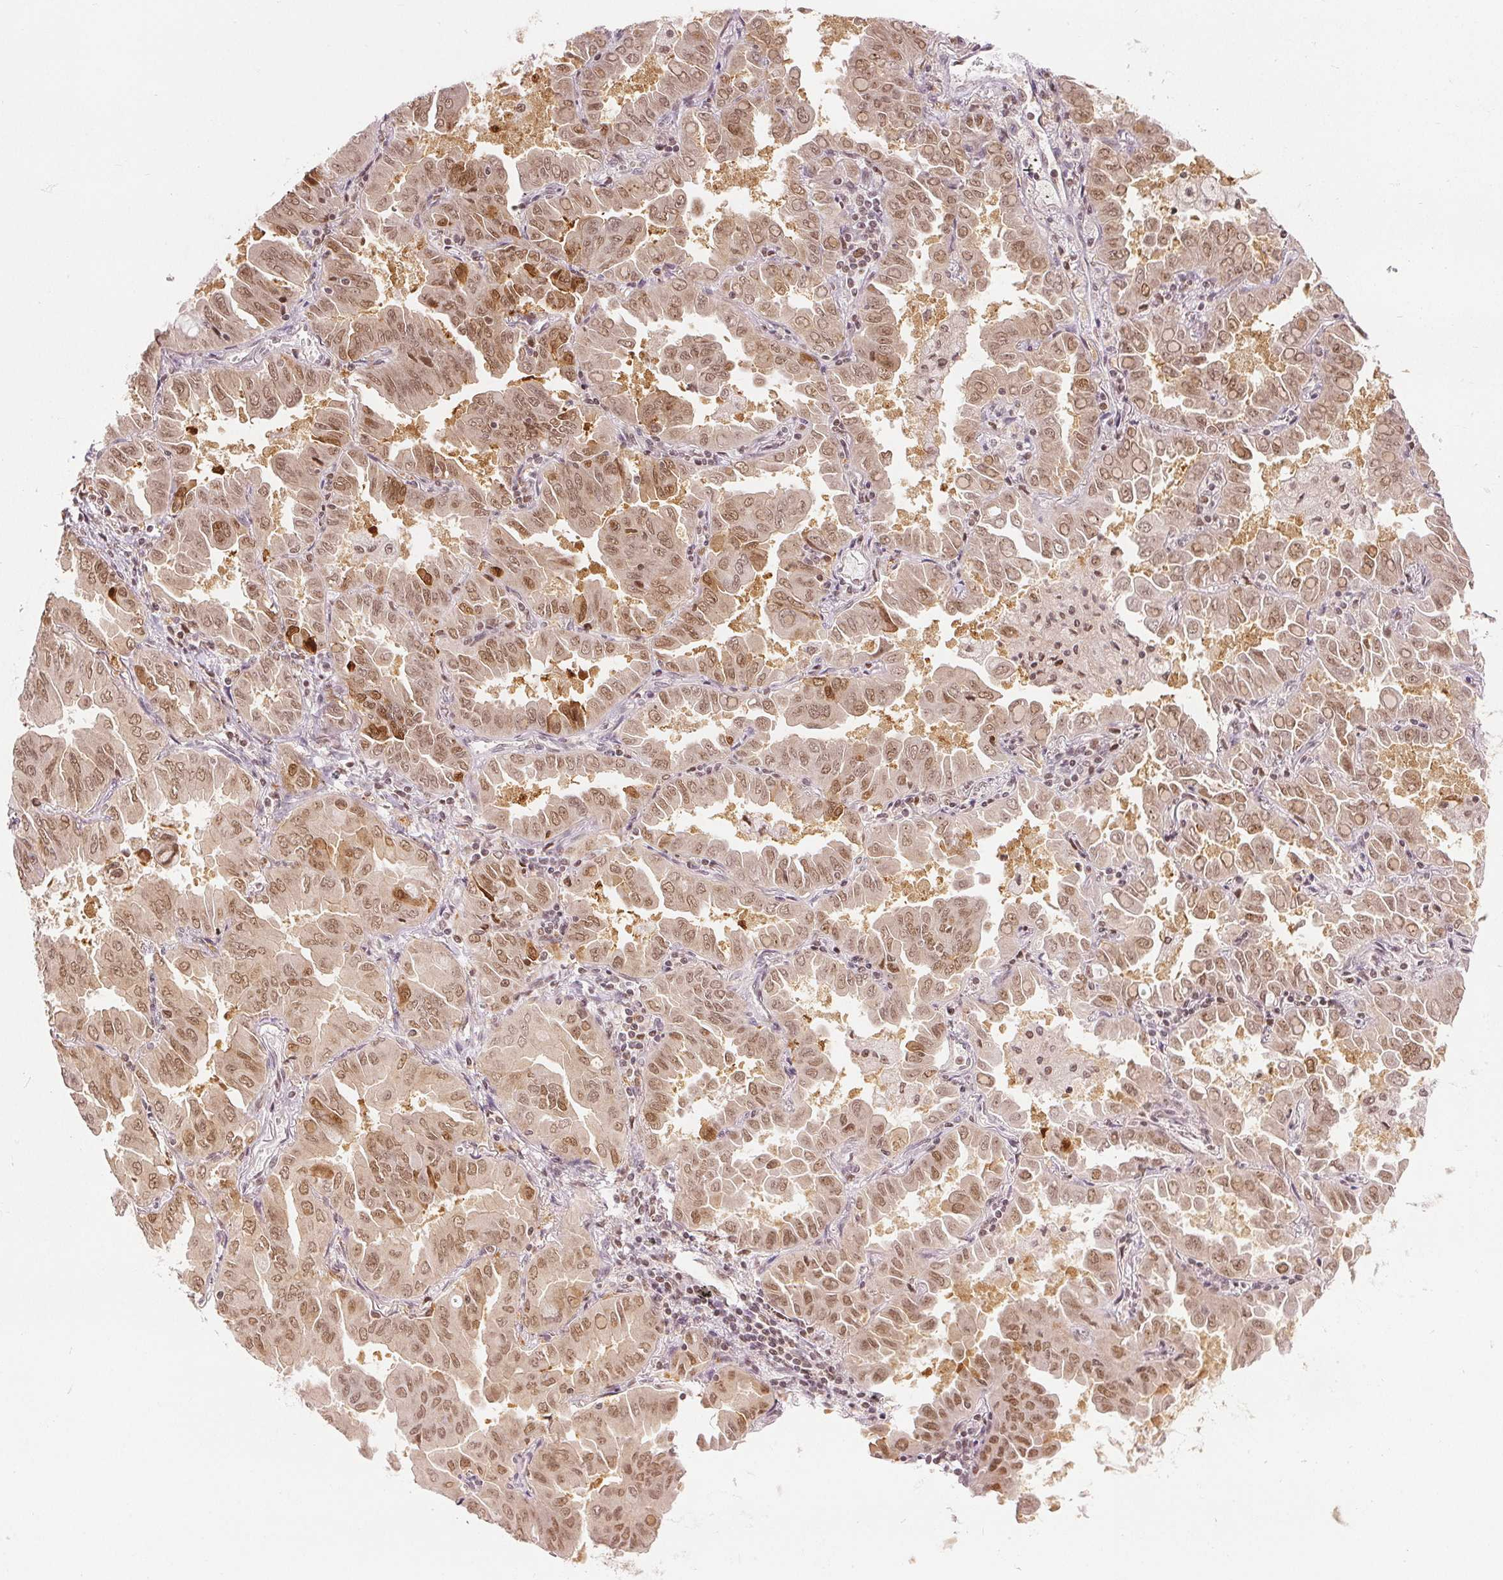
{"staining": {"intensity": "moderate", "quantity": ">75%", "location": "nuclear"}, "tissue": "lung cancer", "cell_type": "Tumor cells", "image_type": "cancer", "snomed": [{"axis": "morphology", "description": "Adenocarcinoma, NOS"}, {"axis": "topography", "description": "Lung"}], "caption": "Immunohistochemistry image of neoplastic tissue: human lung cancer stained using immunohistochemistry demonstrates medium levels of moderate protein expression localized specifically in the nuclear of tumor cells, appearing as a nuclear brown color.", "gene": "DEK", "patient": {"sex": "male", "age": 64}}